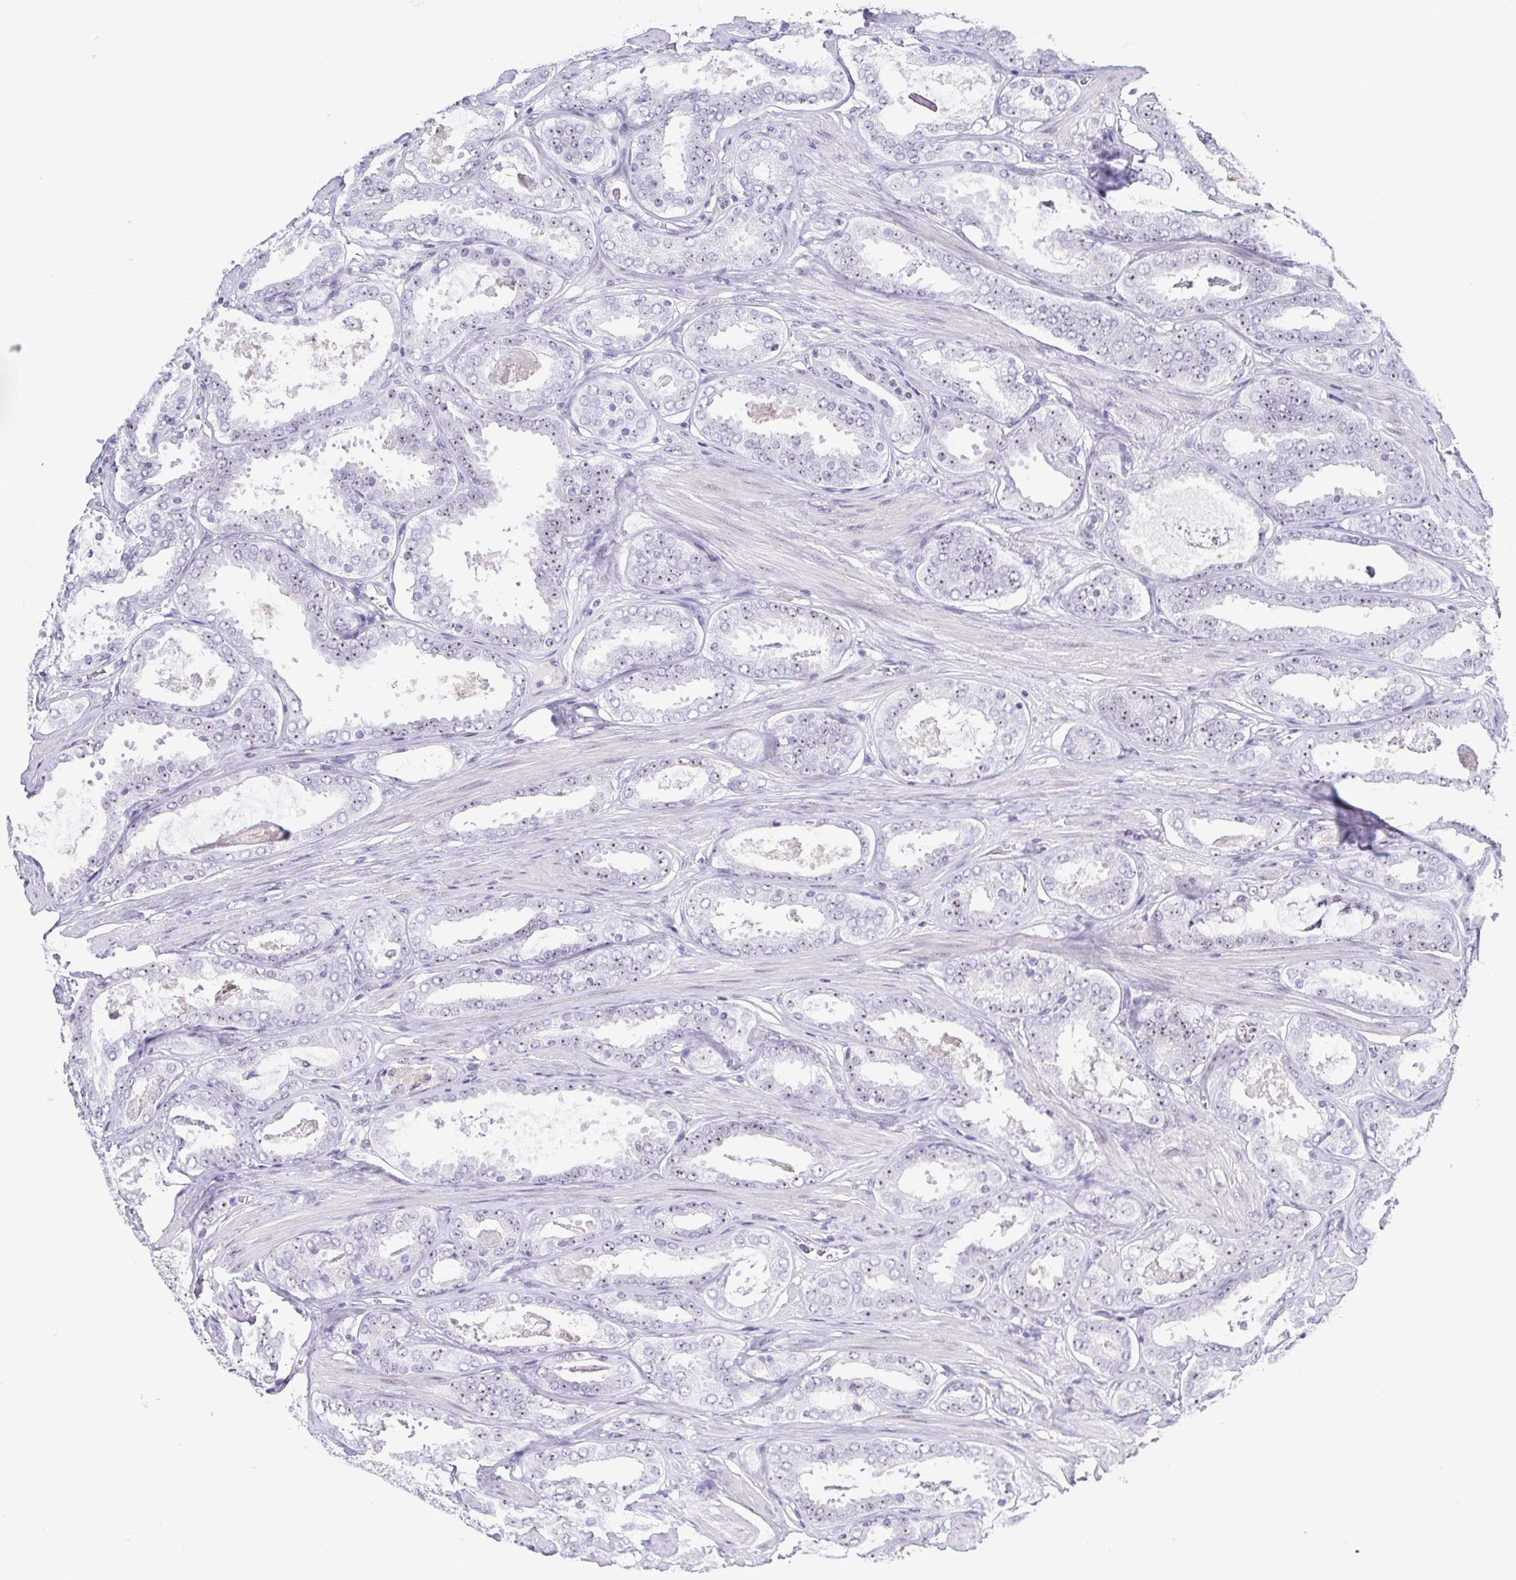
{"staining": {"intensity": "weak", "quantity": "<25%", "location": "nuclear"}, "tissue": "prostate cancer", "cell_type": "Tumor cells", "image_type": "cancer", "snomed": [{"axis": "morphology", "description": "Adenocarcinoma, High grade"}, {"axis": "topography", "description": "Prostate"}], "caption": "An immunohistochemistry (IHC) image of adenocarcinoma (high-grade) (prostate) is shown. There is no staining in tumor cells of adenocarcinoma (high-grade) (prostate).", "gene": "BZW1", "patient": {"sex": "male", "age": 63}}